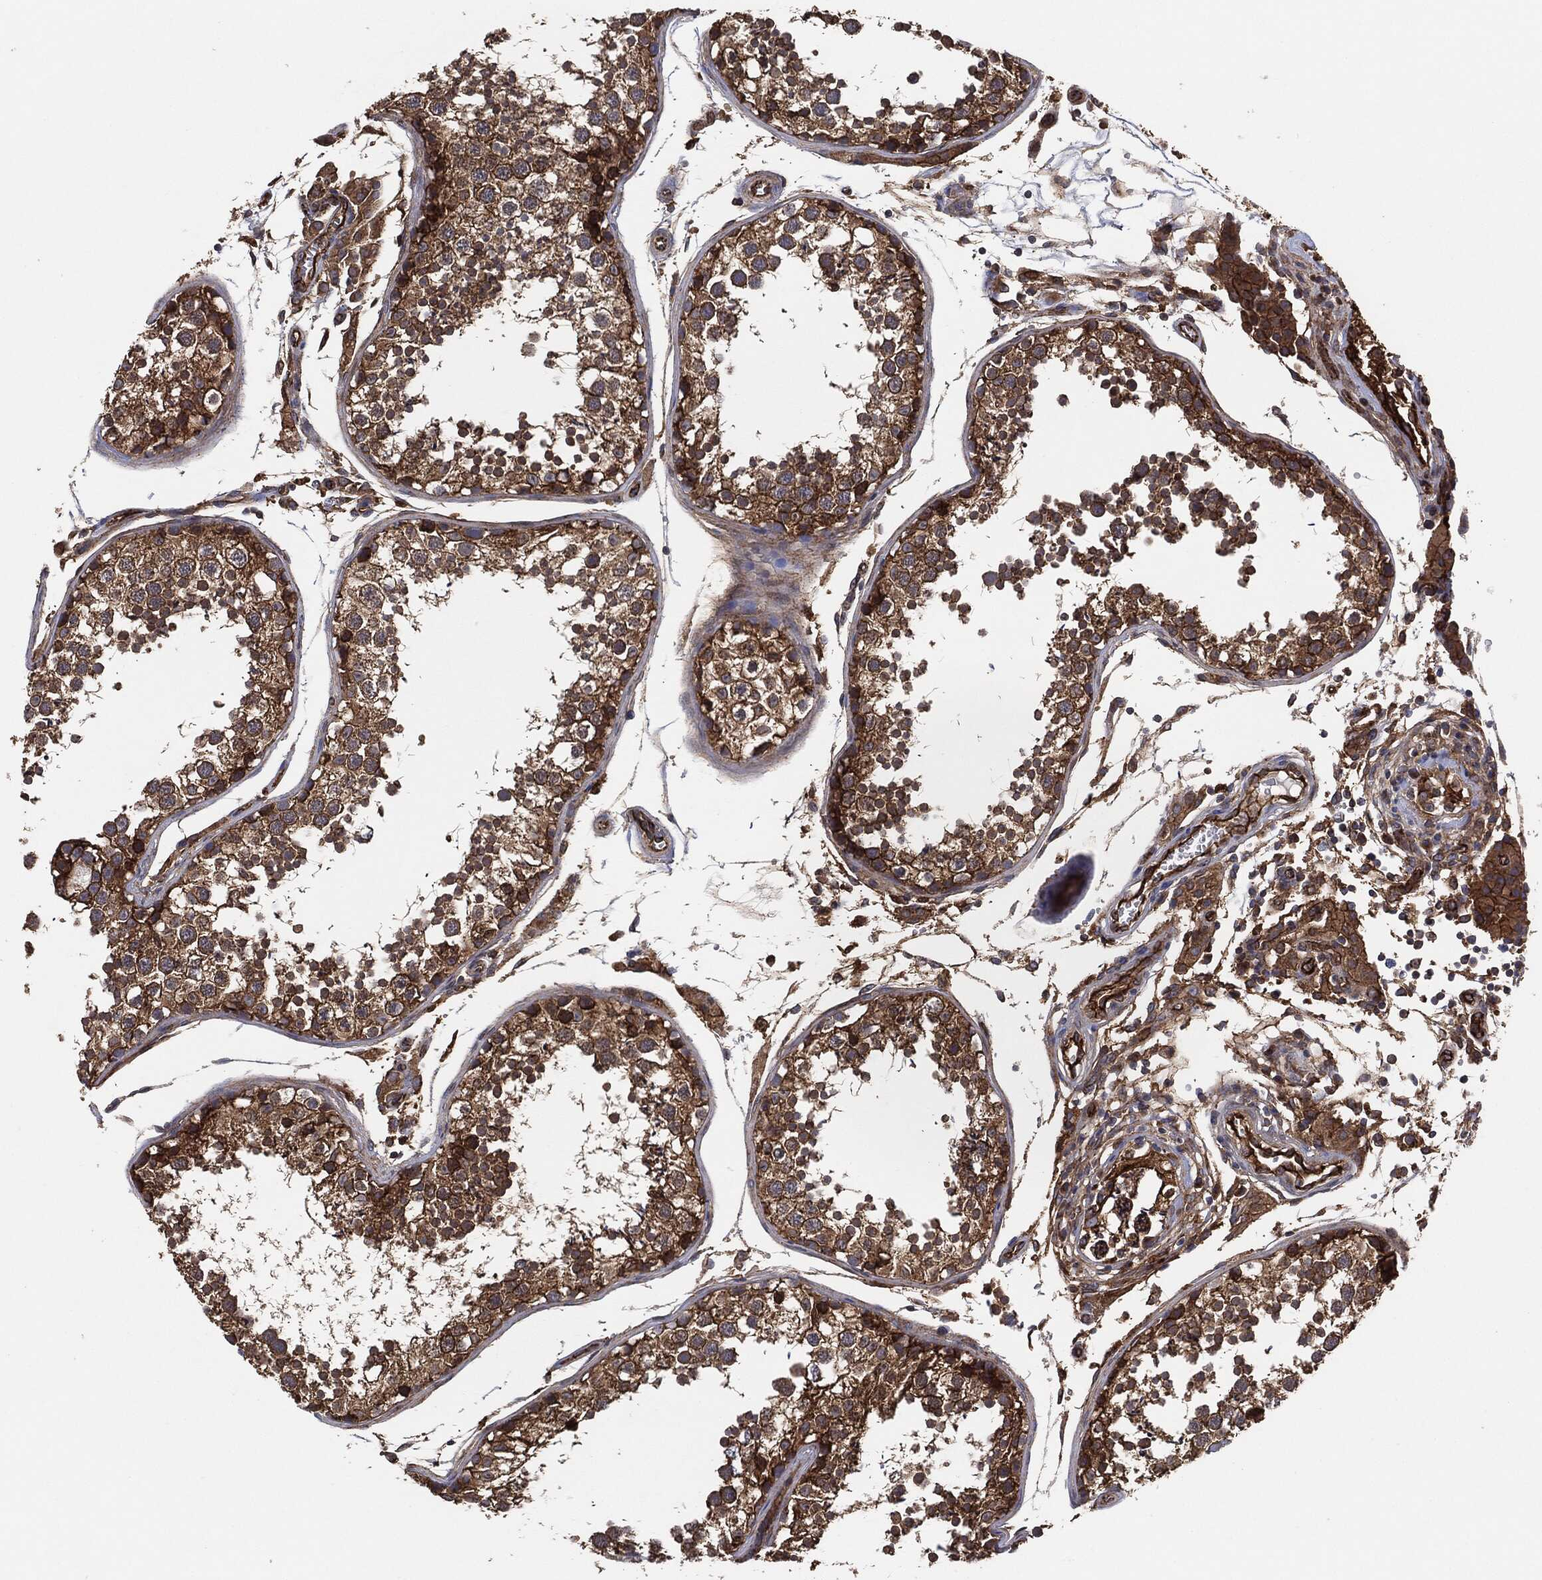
{"staining": {"intensity": "strong", "quantity": "<25%", "location": "cytoplasmic/membranous"}, "tissue": "testis", "cell_type": "Cells in seminiferous ducts", "image_type": "normal", "snomed": [{"axis": "morphology", "description": "Normal tissue, NOS"}, {"axis": "topography", "description": "Testis"}], "caption": "IHC micrograph of benign testis: human testis stained using IHC shows medium levels of strong protein expression localized specifically in the cytoplasmic/membranous of cells in seminiferous ducts, appearing as a cytoplasmic/membranous brown color.", "gene": "CTNNA1", "patient": {"sex": "male", "age": 29}}